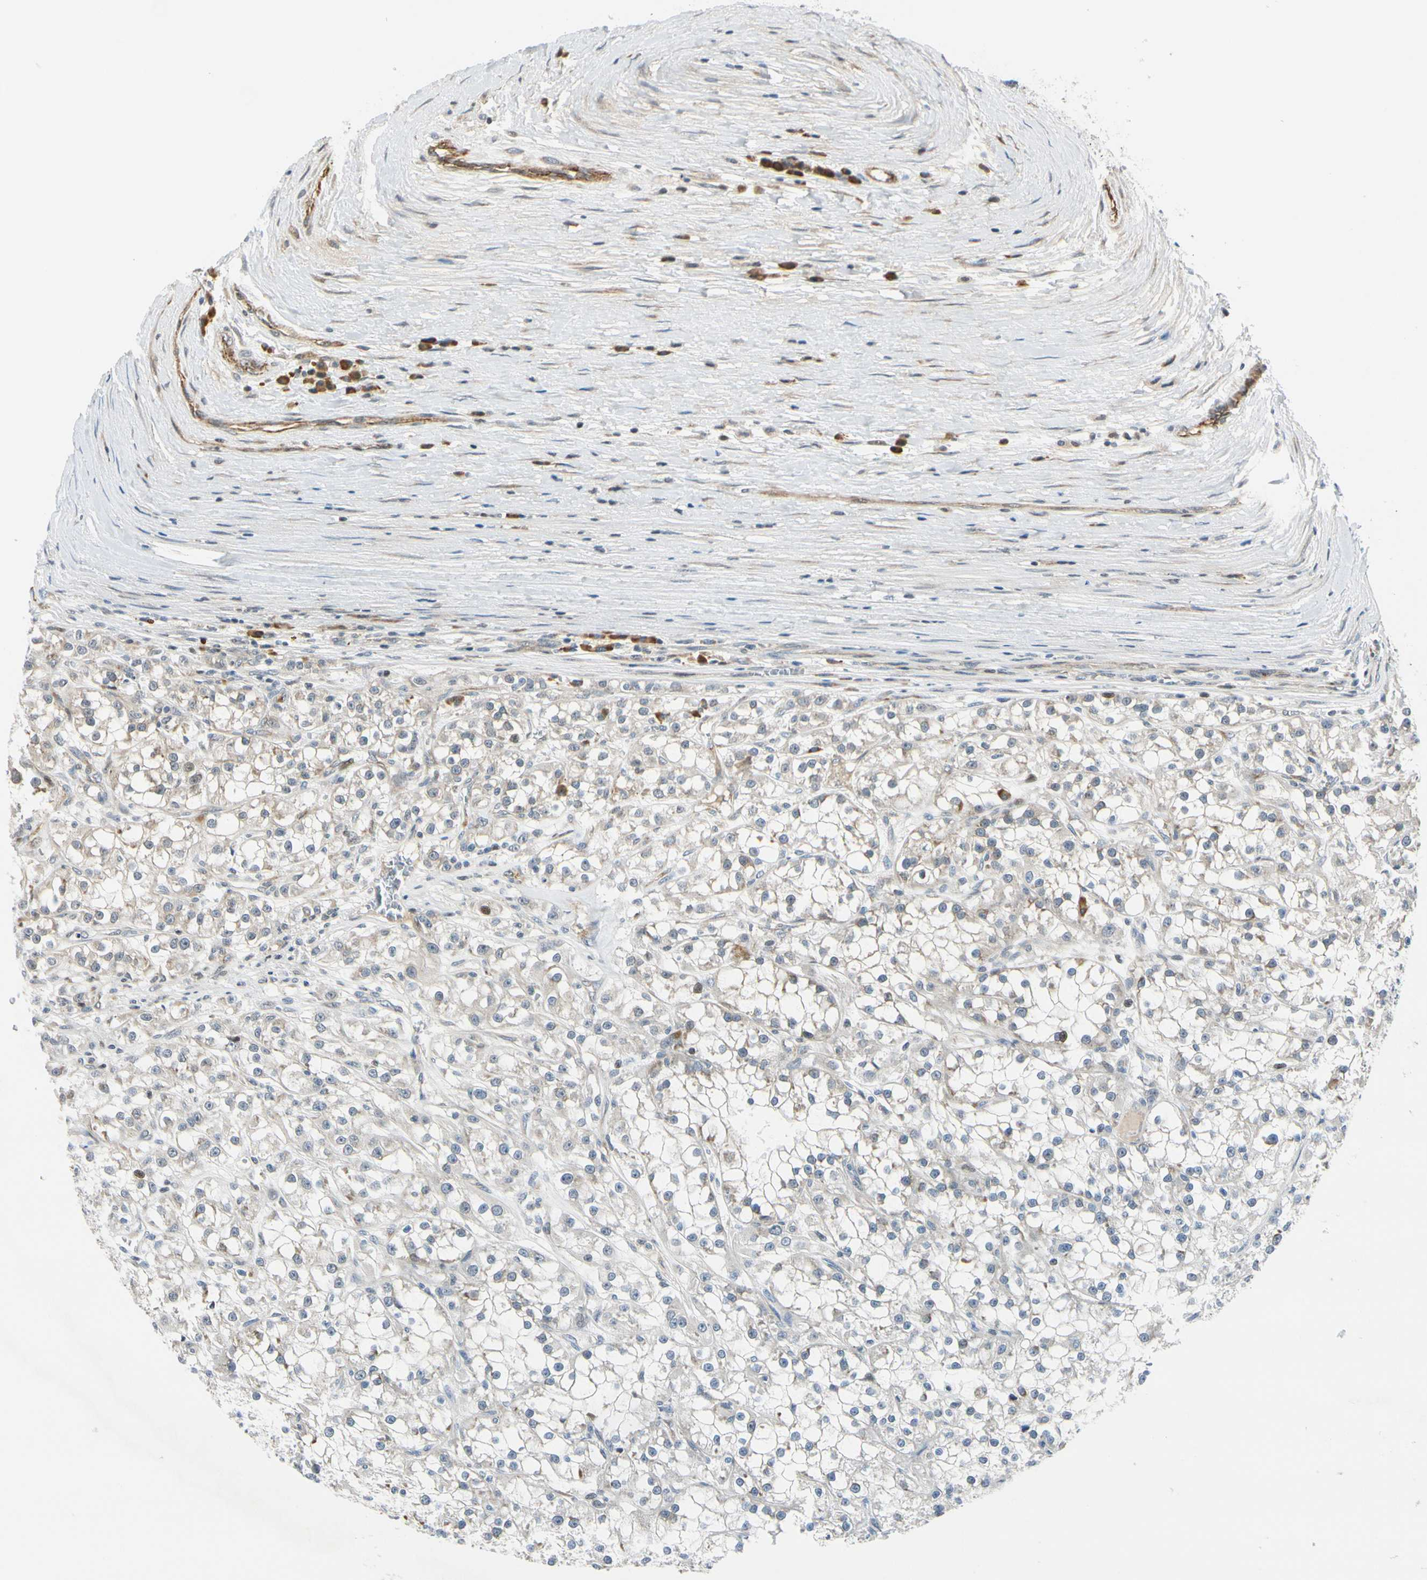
{"staining": {"intensity": "weak", "quantity": "<25%", "location": "cytoplasmic/membranous"}, "tissue": "renal cancer", "cell_type": "Tumor cells", "image_type": "cancer", "snomed": [{"axis": "morphology", "description": "Adenocarcinoma, NOS"}, {"axis": "topography", "description": "Kidney"}], "caption": "This is an immunohistochemistry (IHC) histopathology image of human adenocarcinoma (renal). There is no expression in tumor cells.", "gene": "NPDC1", "patient": {"sex": "female", "age": 52}}